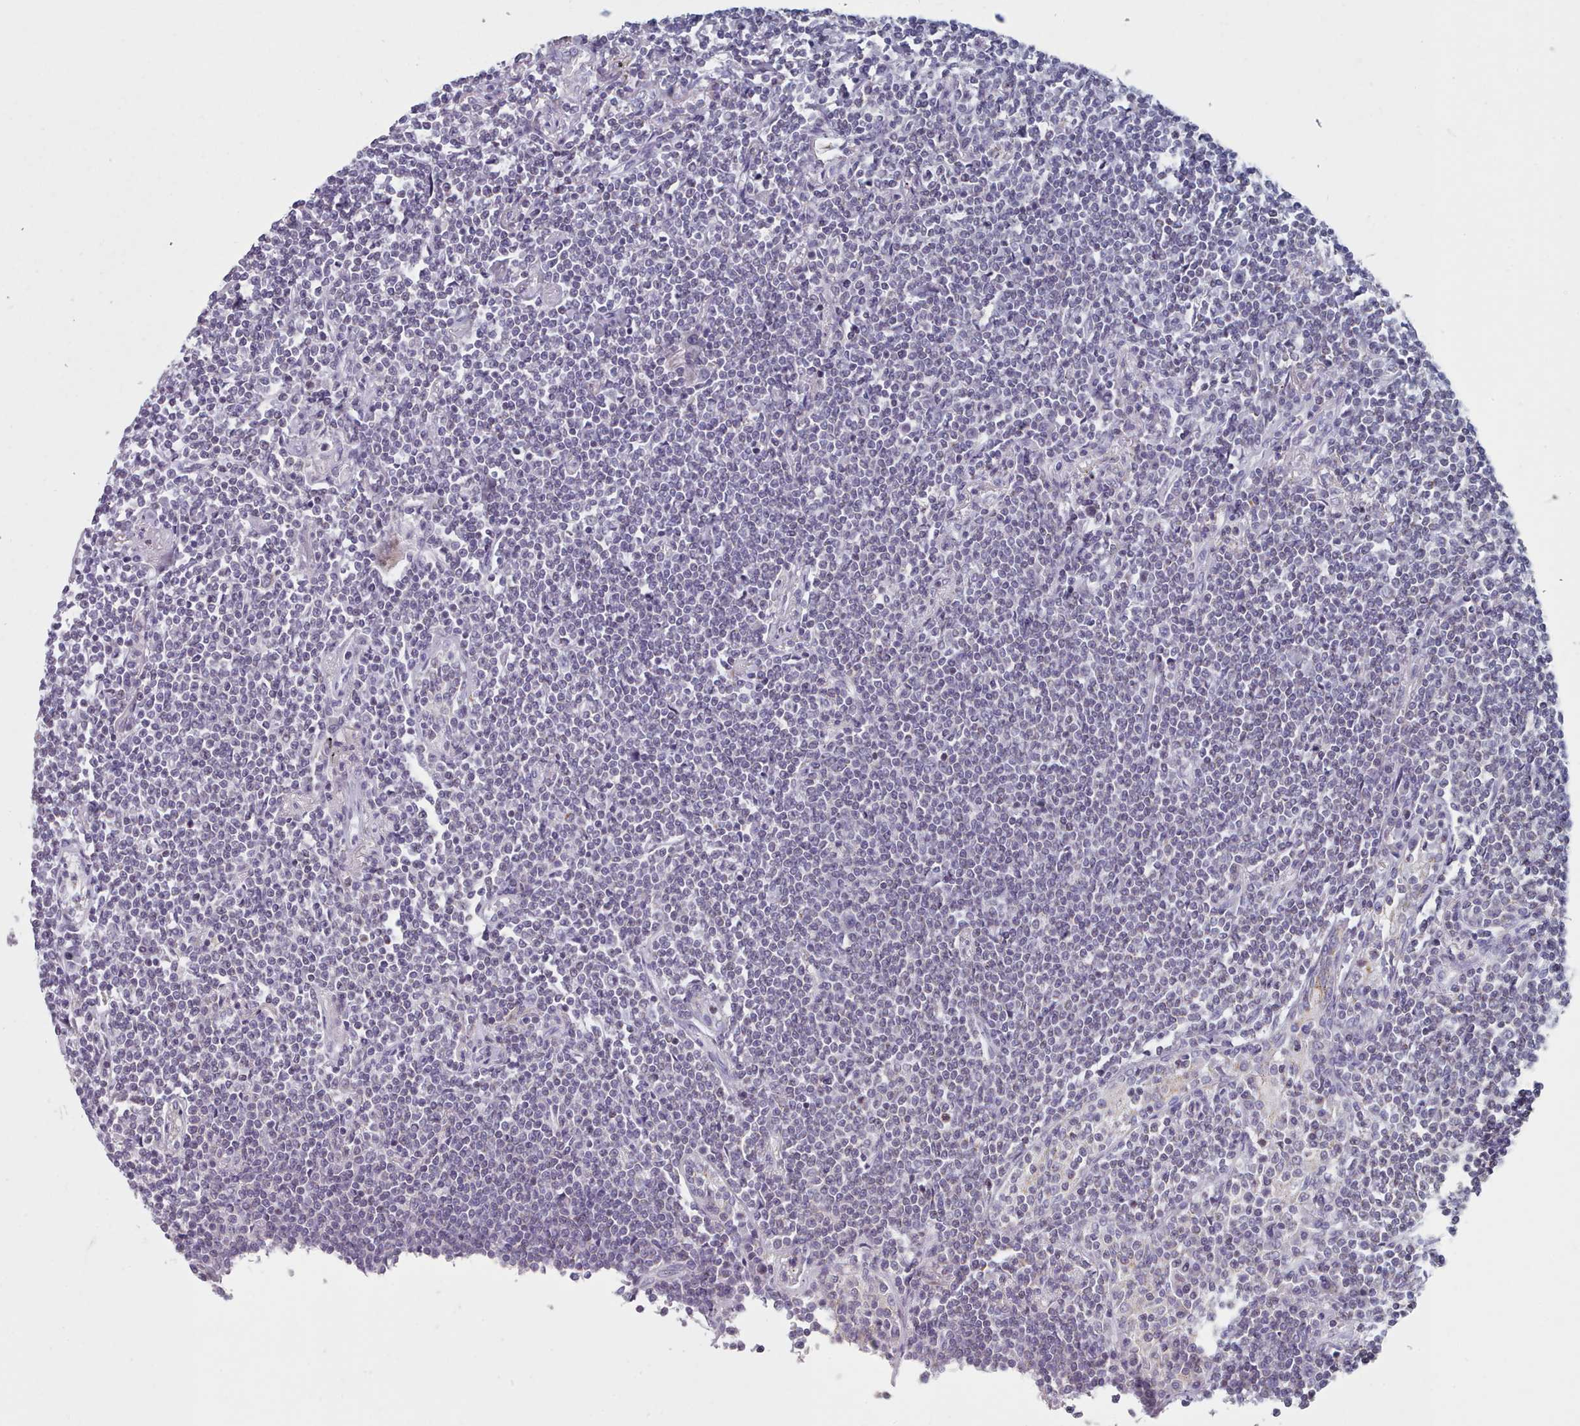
{"staining": {"intensity": "negative", "quantity": "none", "location": "none"}, "tissue": "lymphoma", "cell_type": "Tumor cells", "image_type": "cancer", "snomed": [{"axis": "morphology", "description": "Malignant lymphoma, non-Hodgkin's type, Low grade"}, {"axis": "topography", "description": "Lung"}], "caption": "Lymphoma was stained to show a protein in brown. There is no significant positivity in tumor cells.", "gene": "FAM170B", "patient": {"sex": "female", "age": 71}}